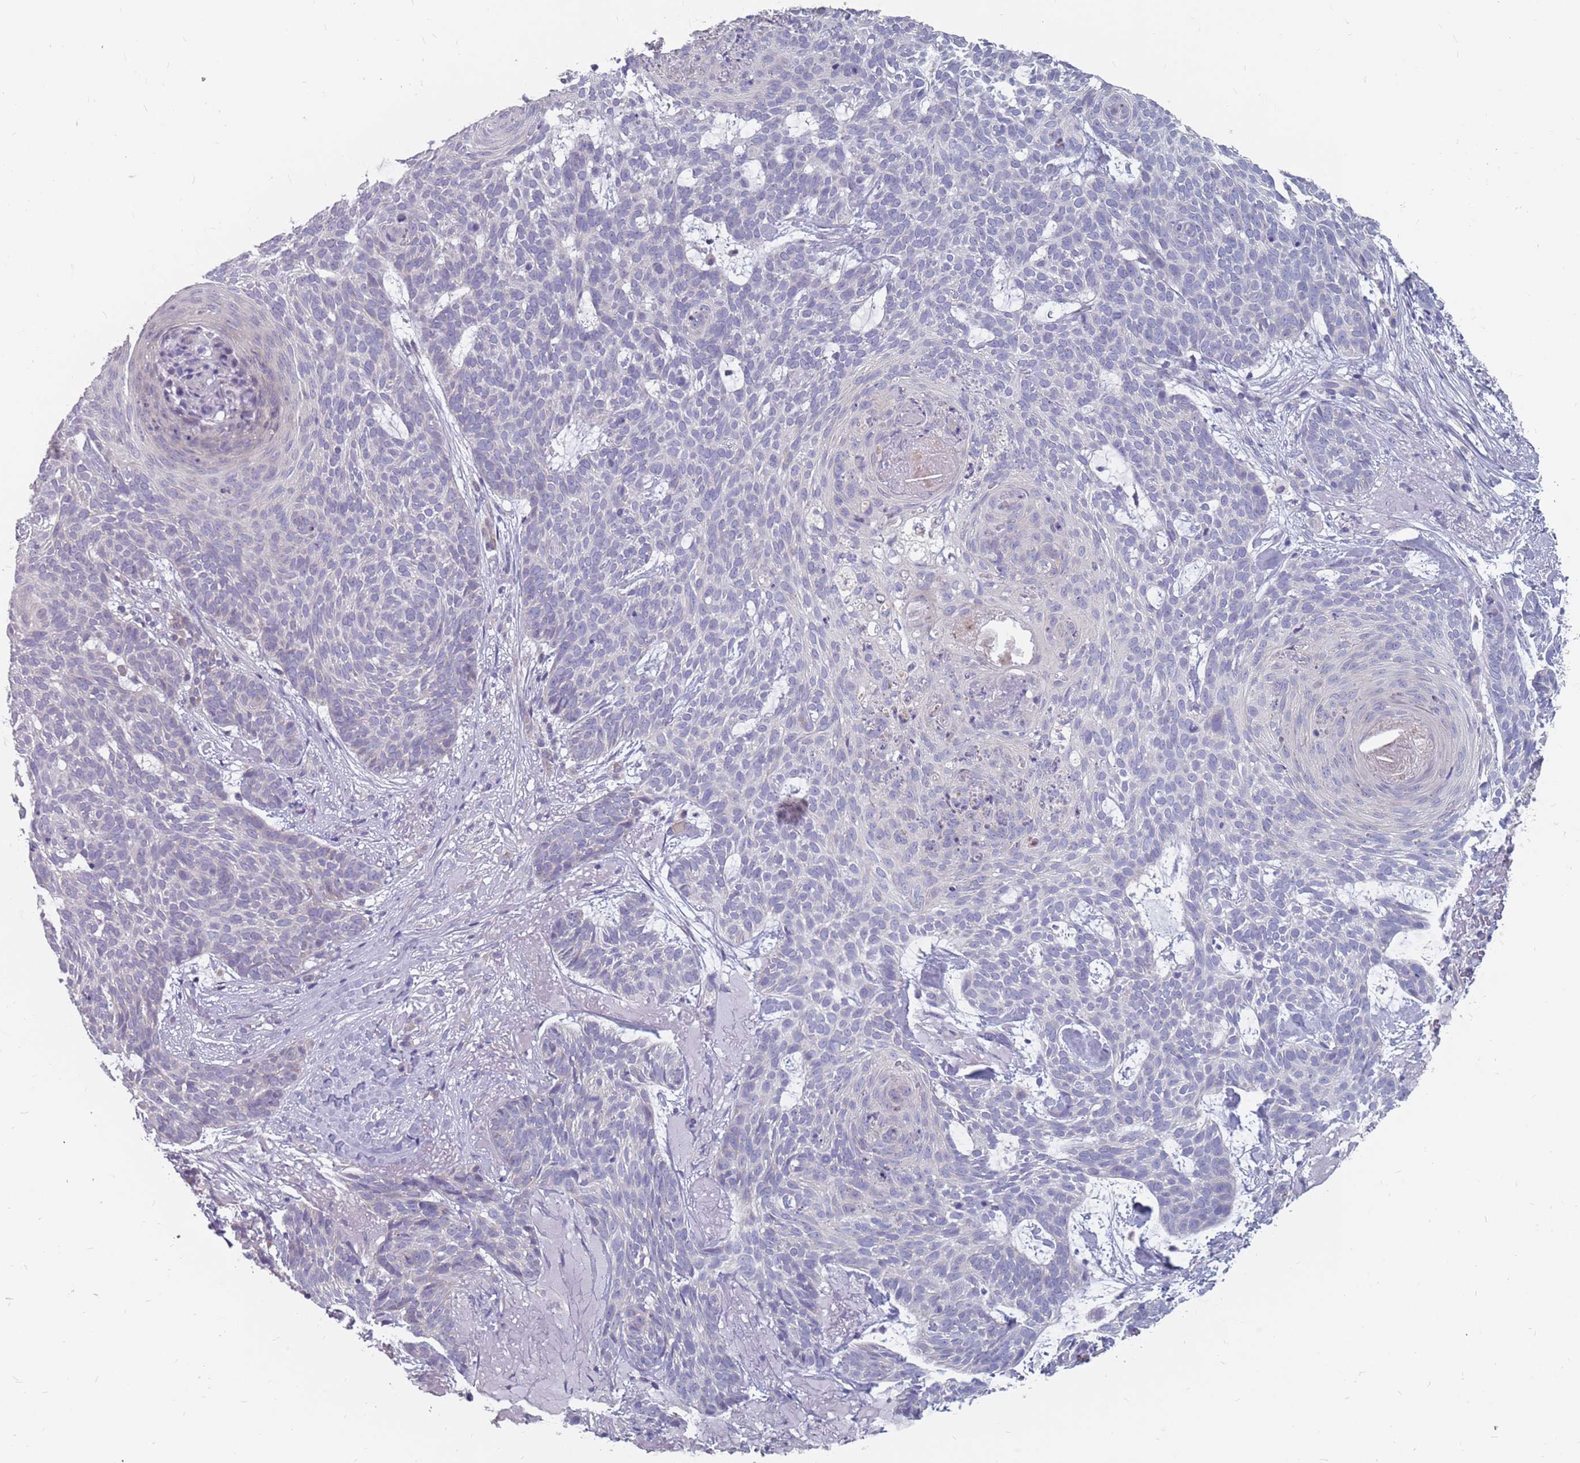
{"staining": {"intensity": "negative", "quantity": "none", "location": "none"}, "tissue": "skin cancer", "cell_type": "Tumor cells", "image_type": "cancer", "snomed": [{"axis": "morphology", "description": "Basal cell carcinoma"}, {"axis": "topography", "description": "Skin"}], "caption": "Immunohistochemical staining of human skin cancer (basal cell carcinoma) reveals no significant positivity in tumor cells. (DAB (3,3'-diaminobenzidine) immunohistochemistry with hematoxylin counter stain).", "gene": "CMTR2", "patient": {"sex": "female", "age": 89}}